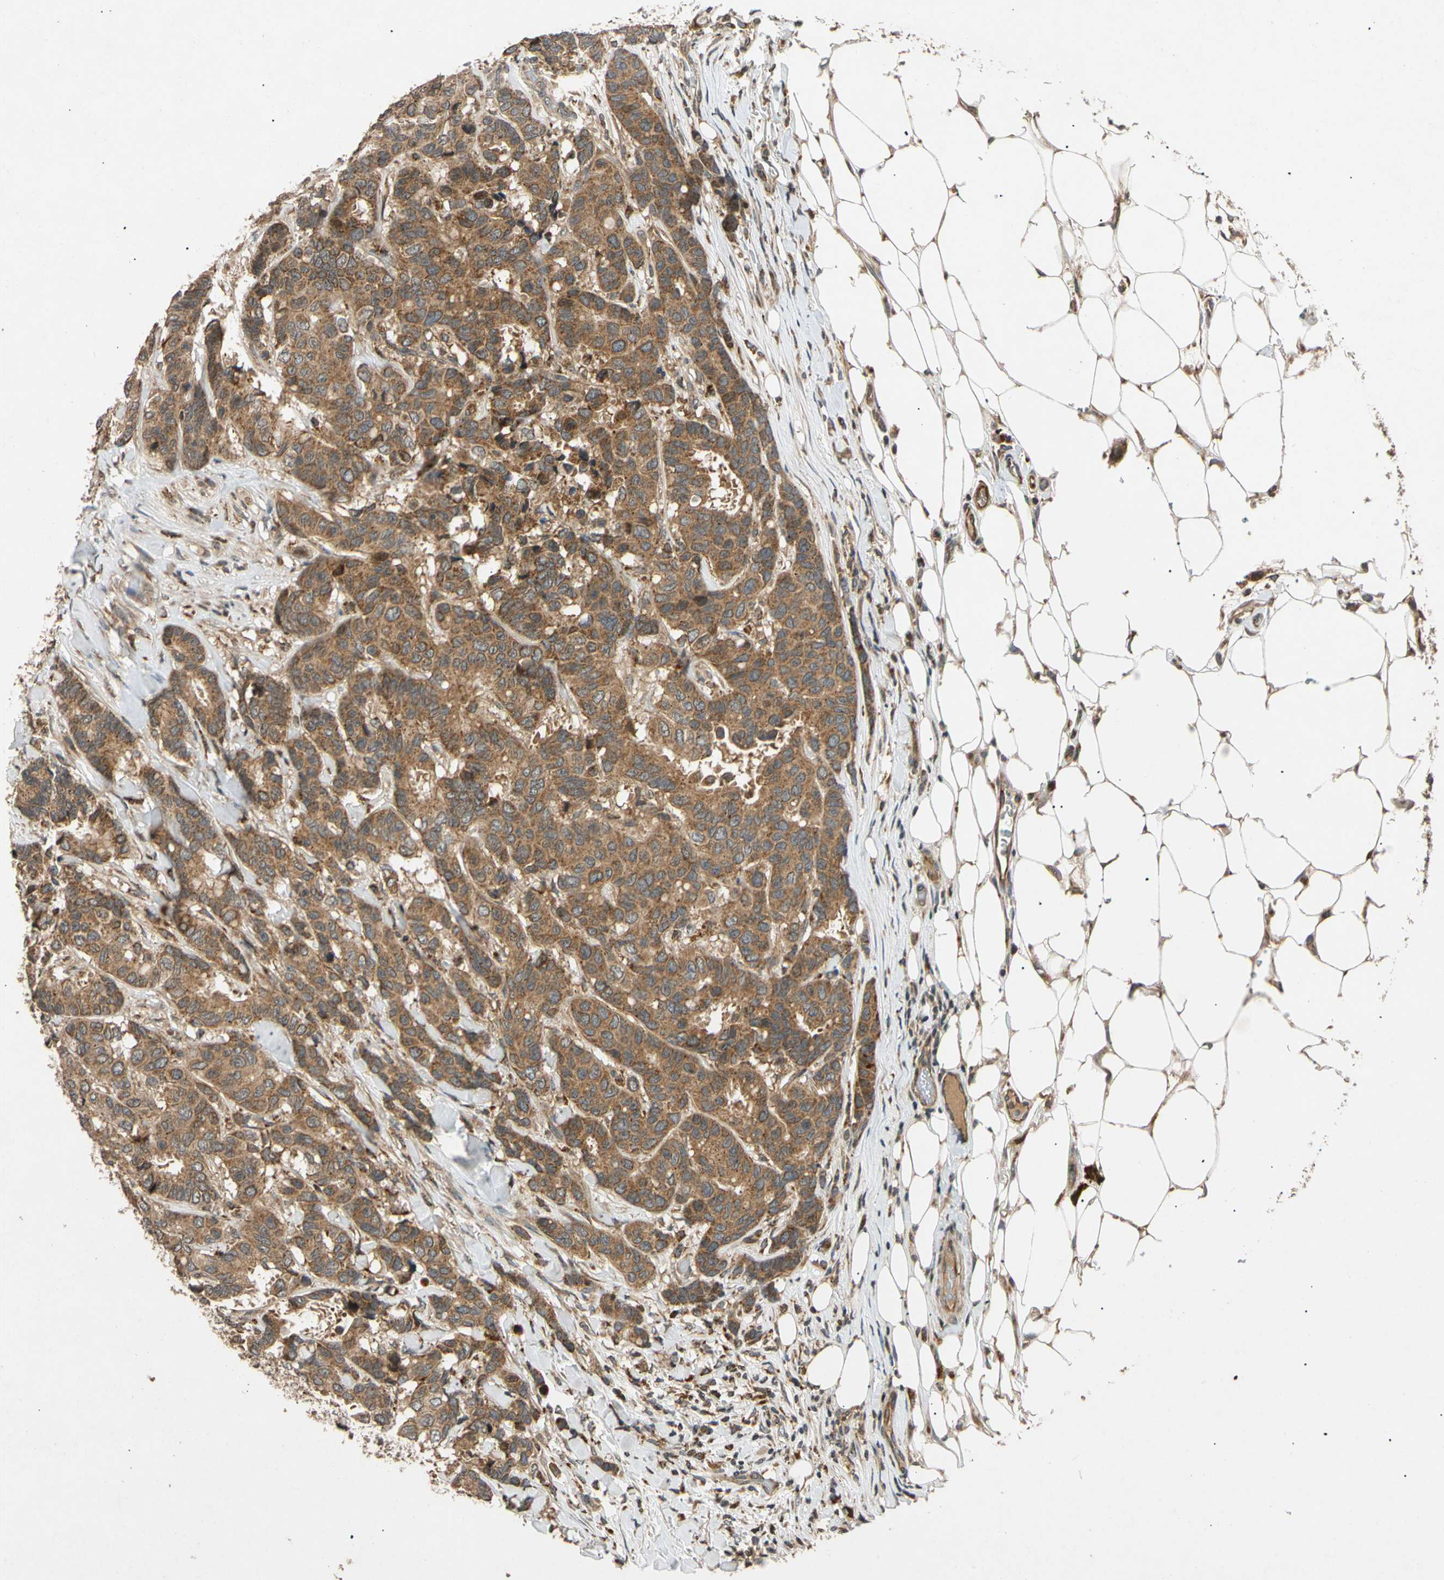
{"staining": {"intensity": "moderate", "quantity": ">75%", "location": "cytoplasmic/membranous"}, "tissue": "breast cancer", "cell_type": "Tumor cells", "image_type": "cancer", "snomed": [{"axis": "morphology", "description": "Duct carcinoma"}, {"axis": "topography", "description": "Breast"}], "caption": "IHC (DAB) staining of invasive ductal carcinoma (breast) demonstrates moderate cytoplasmic/membranous protein staining in approximately >75% of tumor cells.", "gene": "MRPS22", "patient": {"sex": "female", "age": 87}}